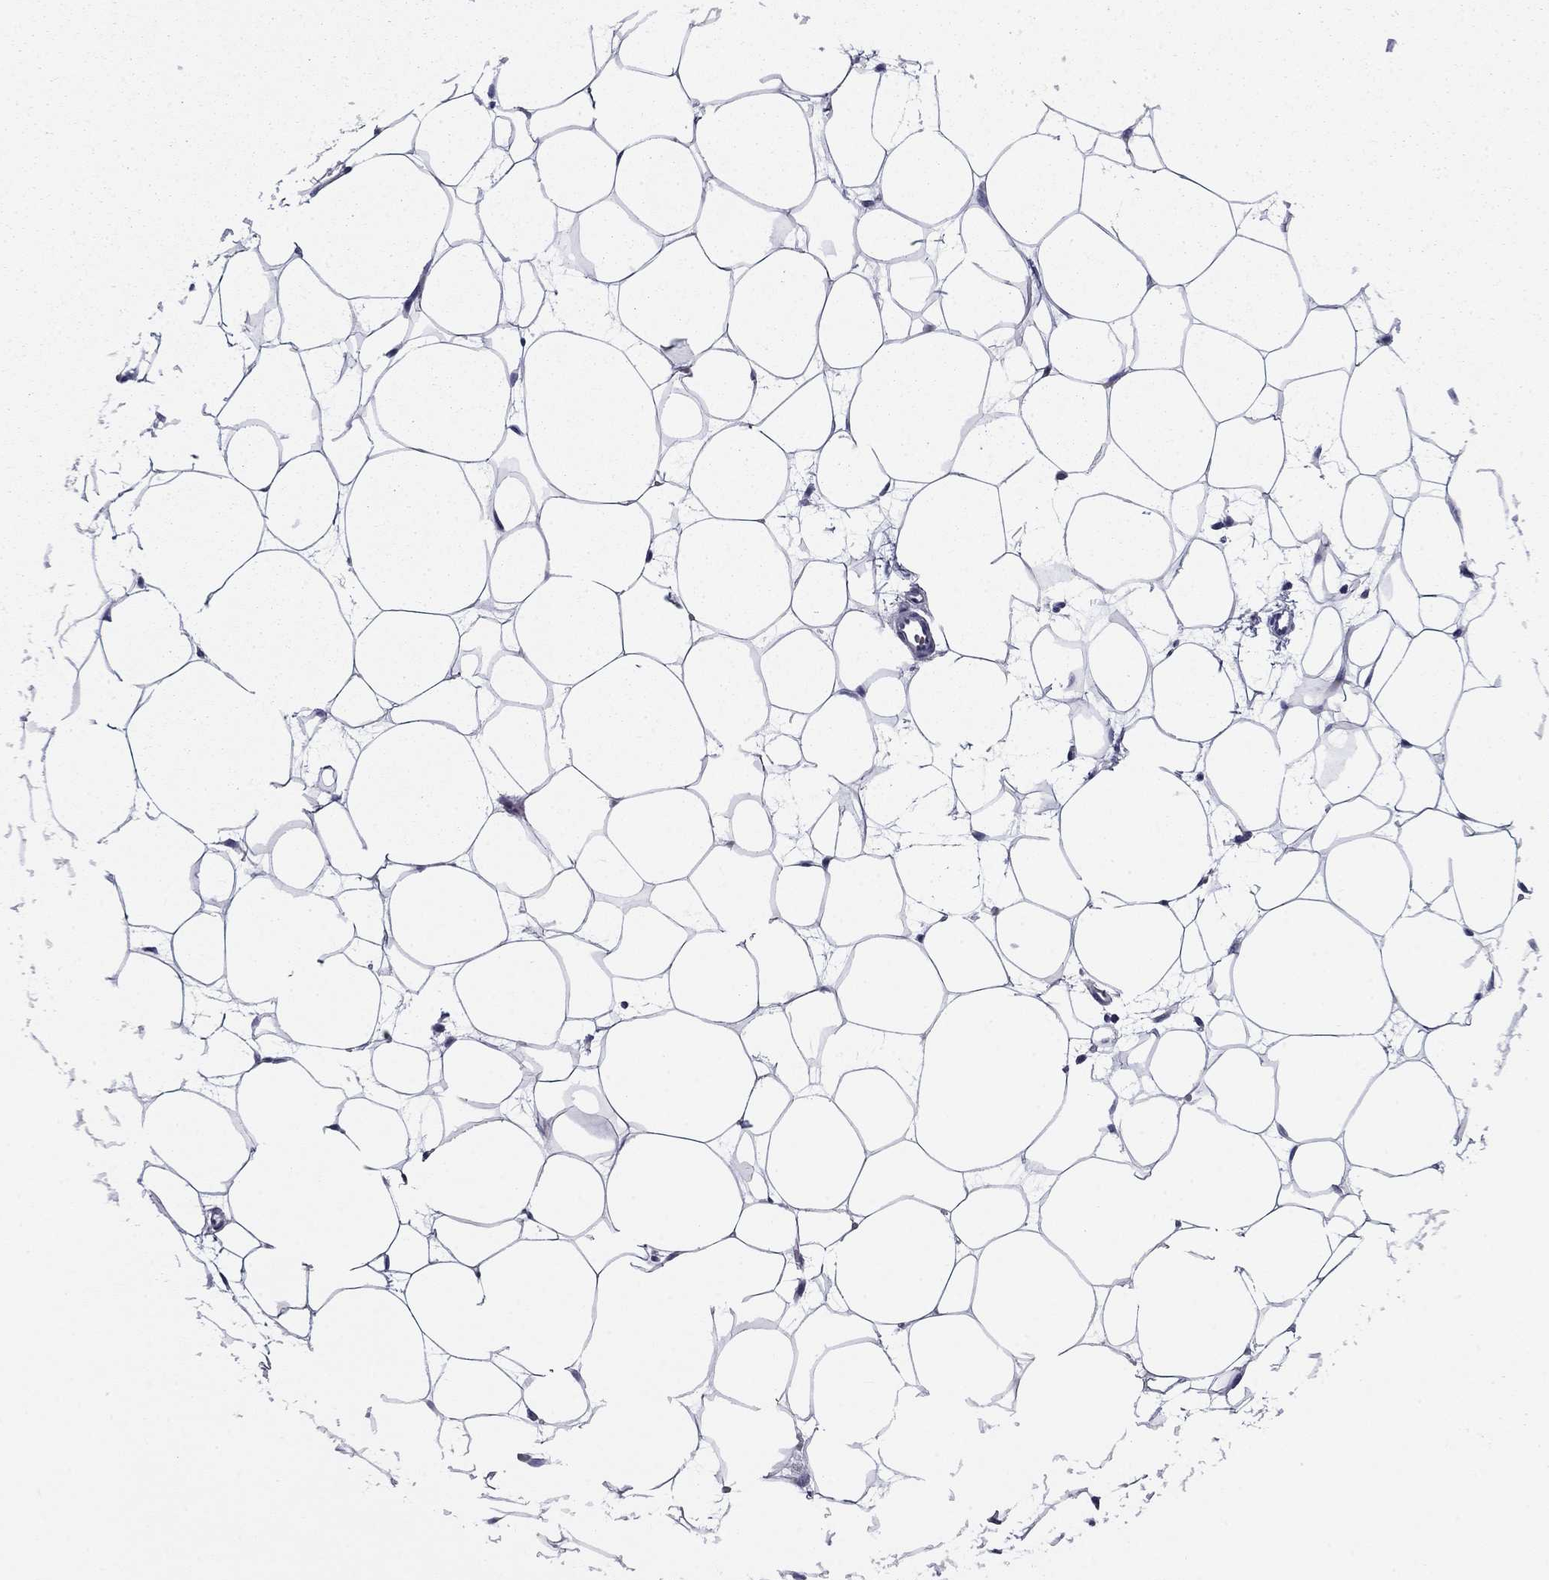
{"staining": {"intensity": "negative", "quantity": "none", "location": "none"}, "tissue": "breast", "cell_type": "Adipocytes", "image_type": "normal", "snomed": [{"axis": "morphology", "description": "Normal tissue, NOS"}, {"axis": "topography", "description": "Breast"}], "caption": "Immunohistochemical staining of unremarkable breast exhibits no significant expression in adipocytes.", "gene": "TMED3", "patient": {"sex": "female", "age": 37}}